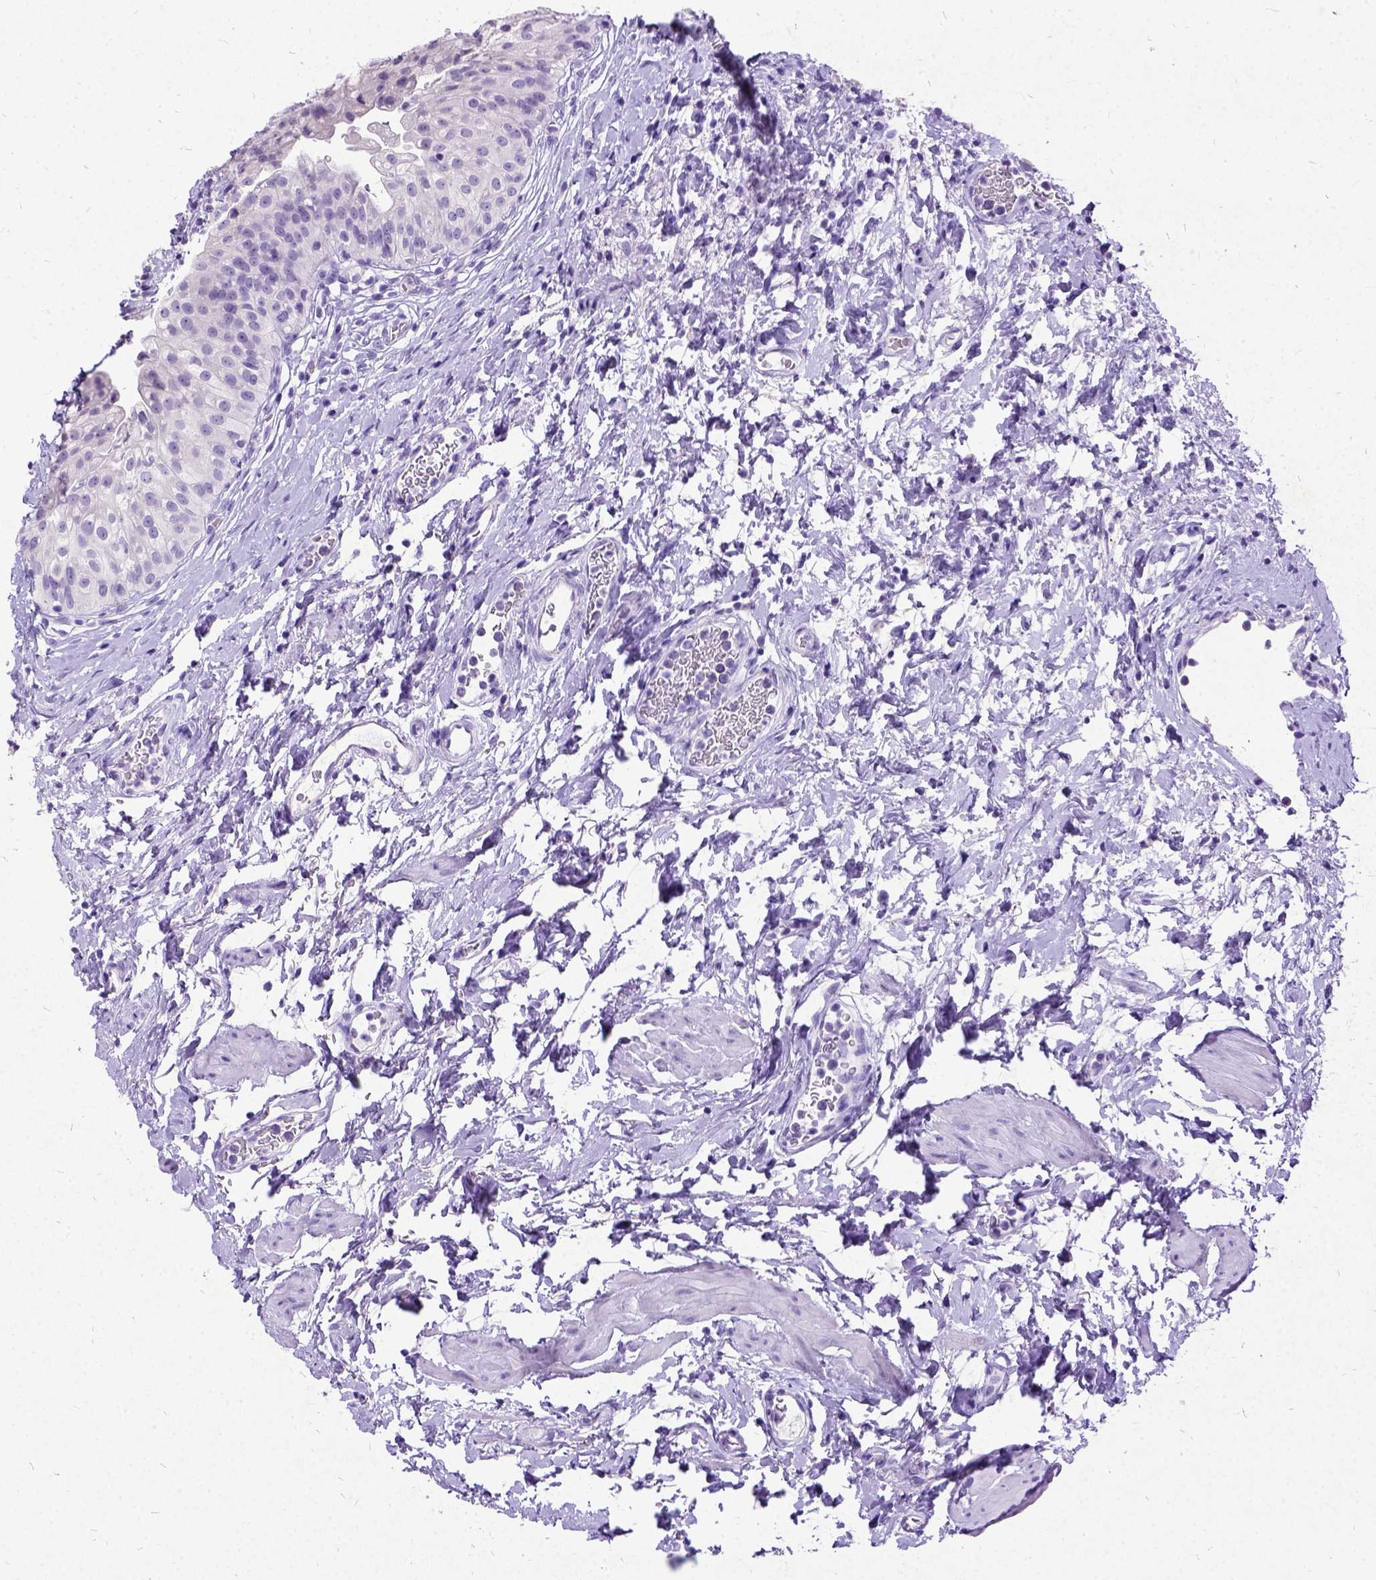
{"staining": {"intensity": "negative", "quantity": "none", "location": "none"}, "tissue": "urinary bladder", "cell_type": "Urothelial cells", "image_type": "normal", "snomed": [{"axis": "morphology", "description": "Normal tissue, NOS"}, {"axis": "topography", "description": "Urinary bladder"}], "caption": "Unremarkable urinary bladder was stained to show a protein in brown. There is no significant positivity in urothelial cells. Nuclei are stained in blue.", "gene": "NEUROD4", "patient": {"sex": "male", "age": 76}}